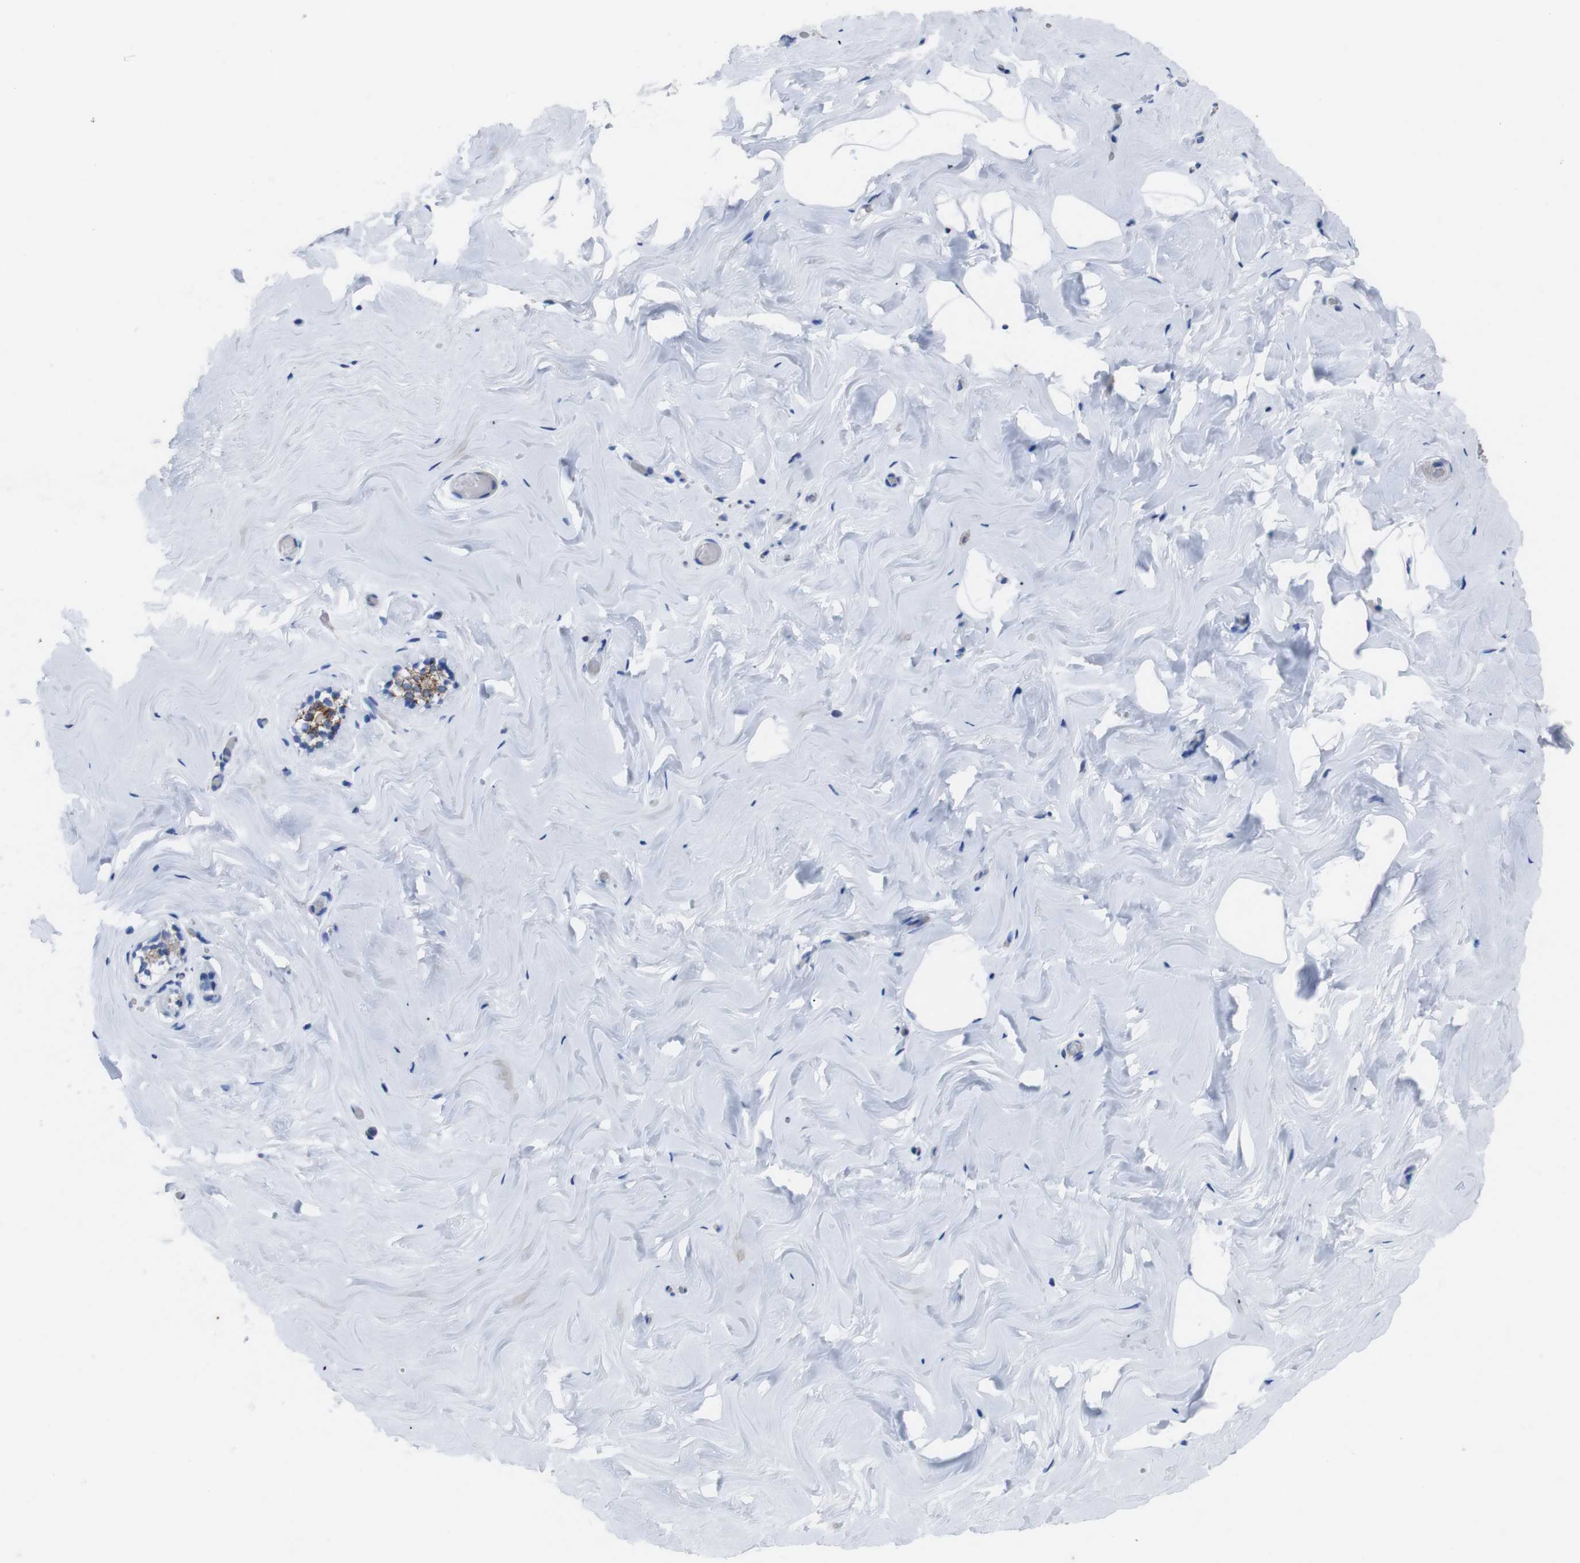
{"staining": {"intensity": "negative", "quantity": "none", "location": "none"}, "tissue": "breast", "cell_type": "Adipocytes", "image_type": "normal", "snomed": [{"axis": "morphology", "description": "Normal tissue, NOS"}, {"axis": "topography", "description": "Breast"}], "caption": "A high-resolution micrograph shows IHC staining of normal breast, which shows no significant positivity in adipocytes.", "gene": "GJB2", "patient": {"sex": "female", "age": 75}}